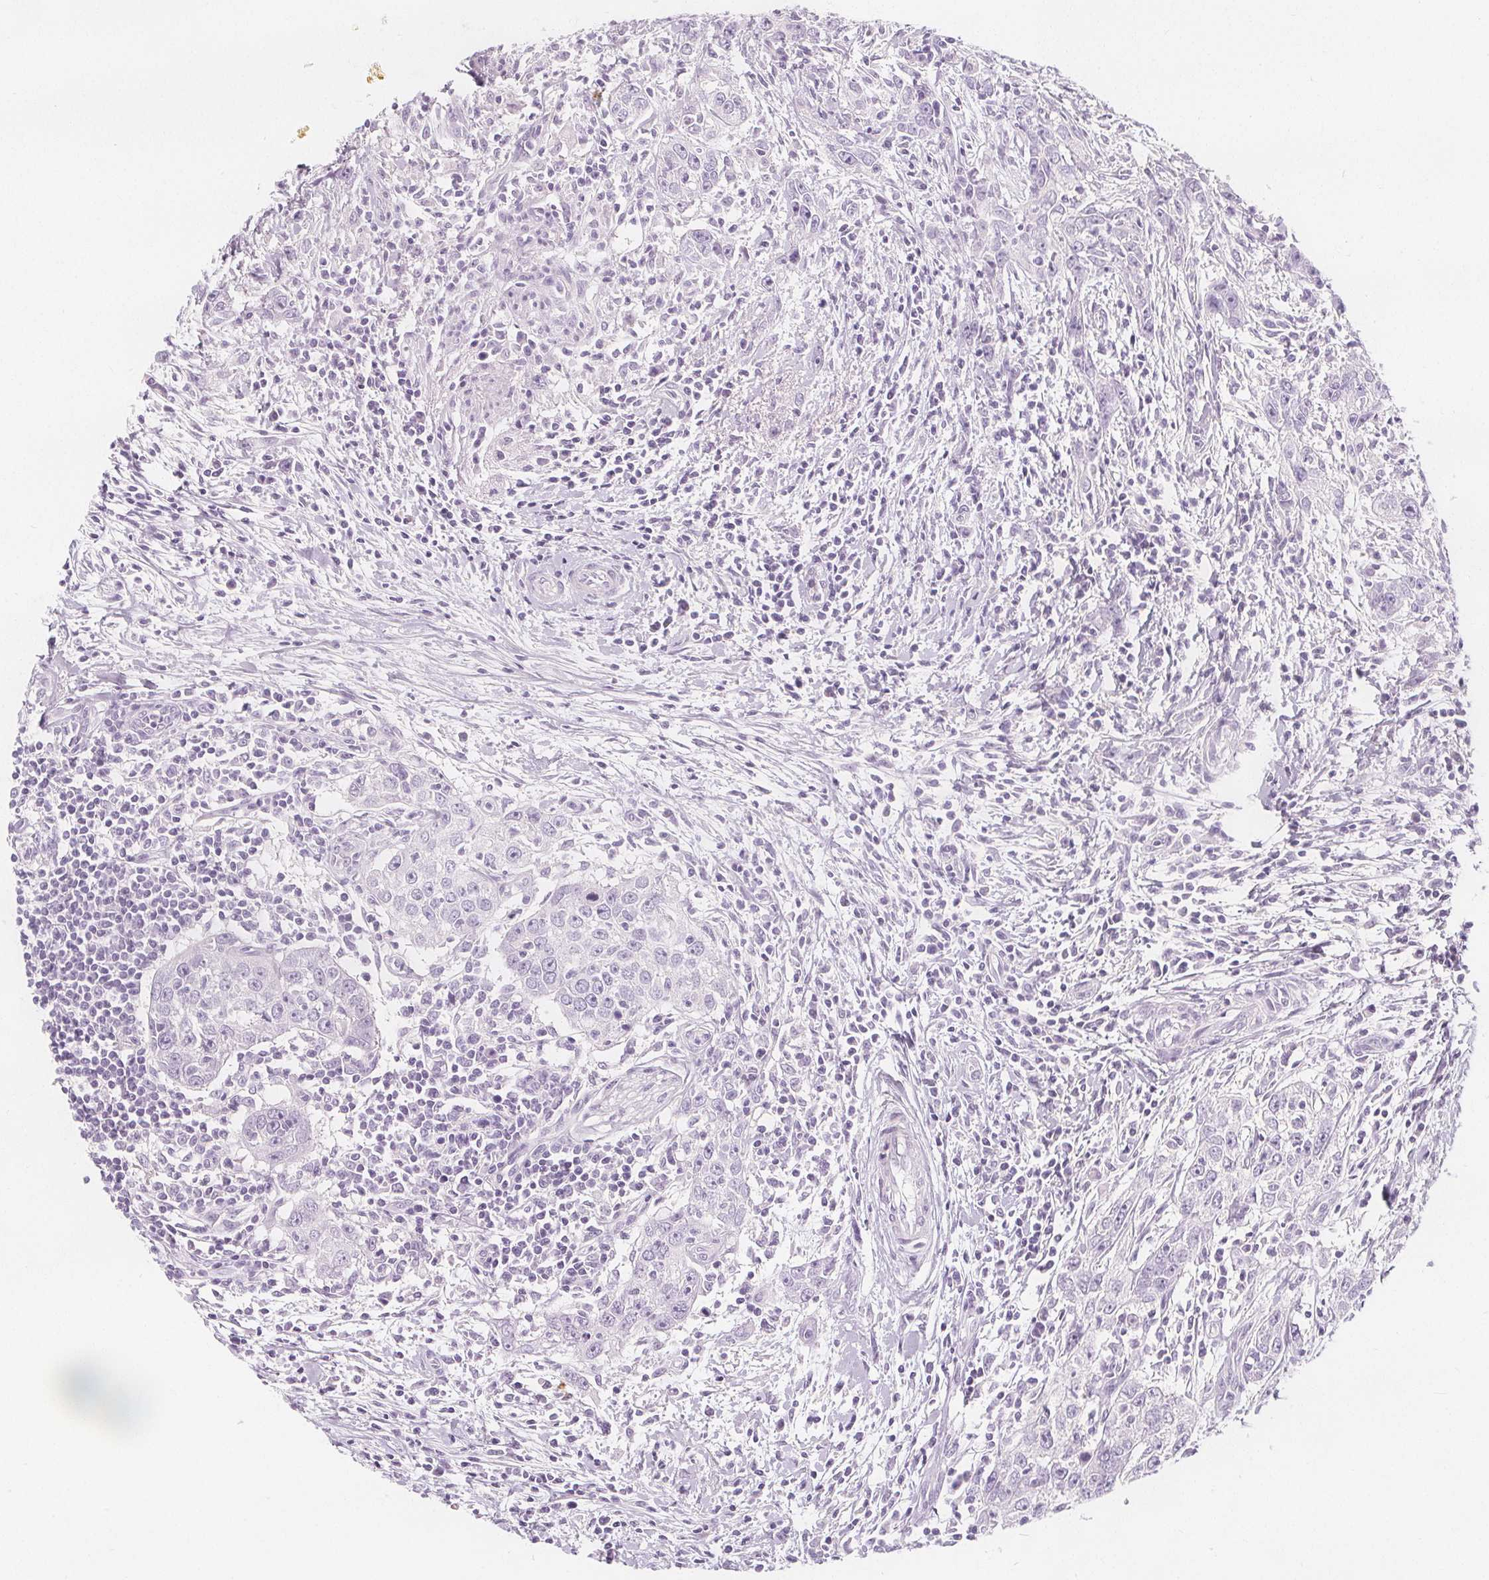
{"staining": {"intensity": "negative", "quantity": "none", "location": "none"}, "tissue": "urothelial cancer", "cell_type": "Tumor cells", "image_type": "cancer", "snomed": [{"axis": "morphology", "description": "Urothelial carcinoma, High grade"}, {"axis": "topography", "description": "Urinary bladder"}], "caption": "This is an immunohistochemistry (IHC) image of urothelial cancer. There is no expression in tumor cells.", "gene": "UGP2", "patient": {"sex": "male", "age": 83}}